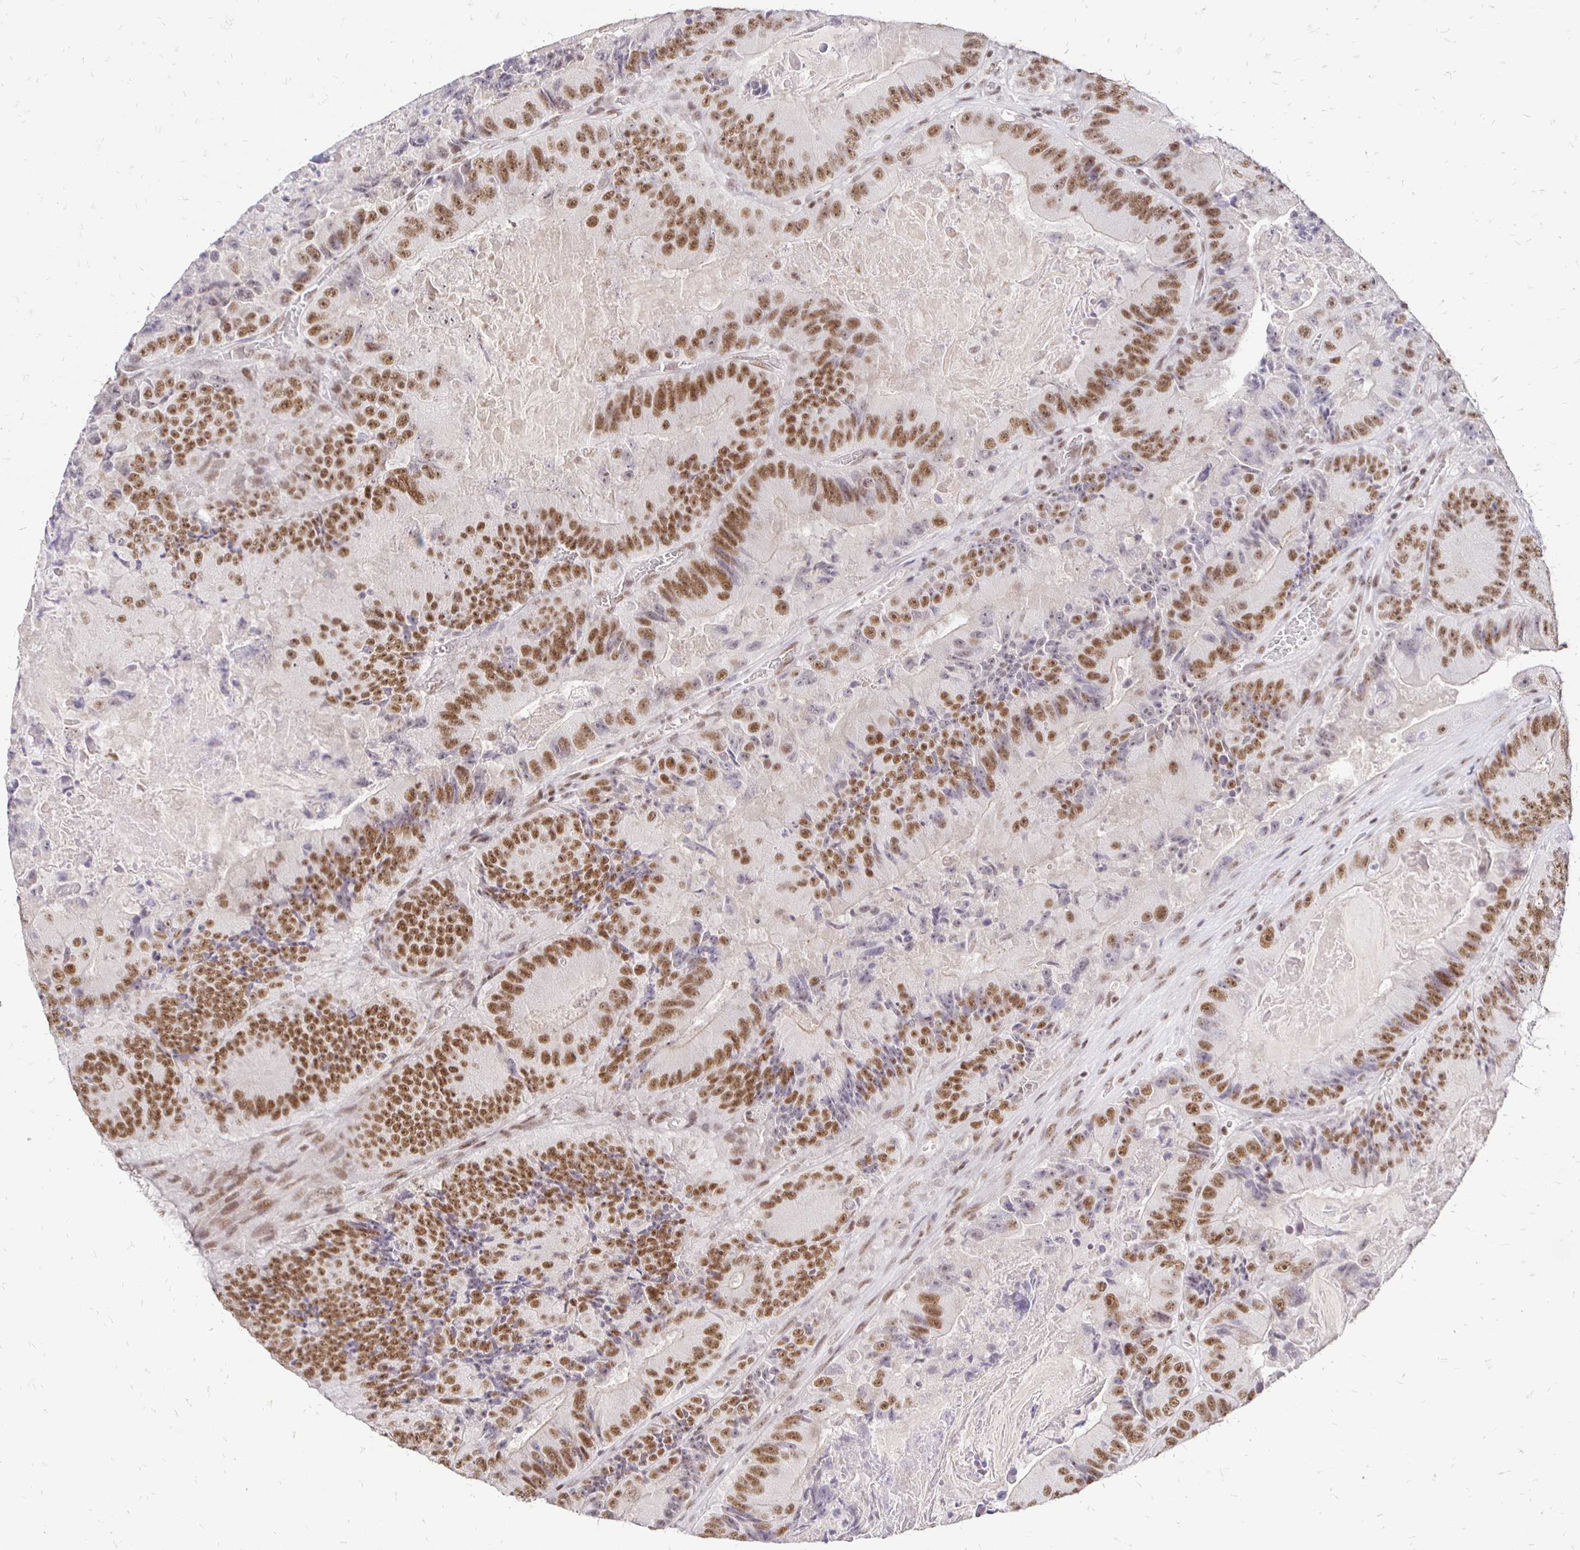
{"staining": {"intensity": "moderate", "quantity": ">75%", "location": "nuclear"}, "tissue": "colorectal cancer", "cell_type": "Tumor cells", "image_type": "cancer", "snomed": [{"axis": "morphology", "description": "Adenocarcinoma, NOS"}, {"axis": "topography", "description": "Colon"}], "caption": "A micrograph showing moderate nuclear positivity in approximately >75% of tumor cells in adenocarcinoma (colorectal), as visualized by brown immunohistochemical staining.", "gene": "SIN3A", "patient": {"sex": "female", "age": 86}}